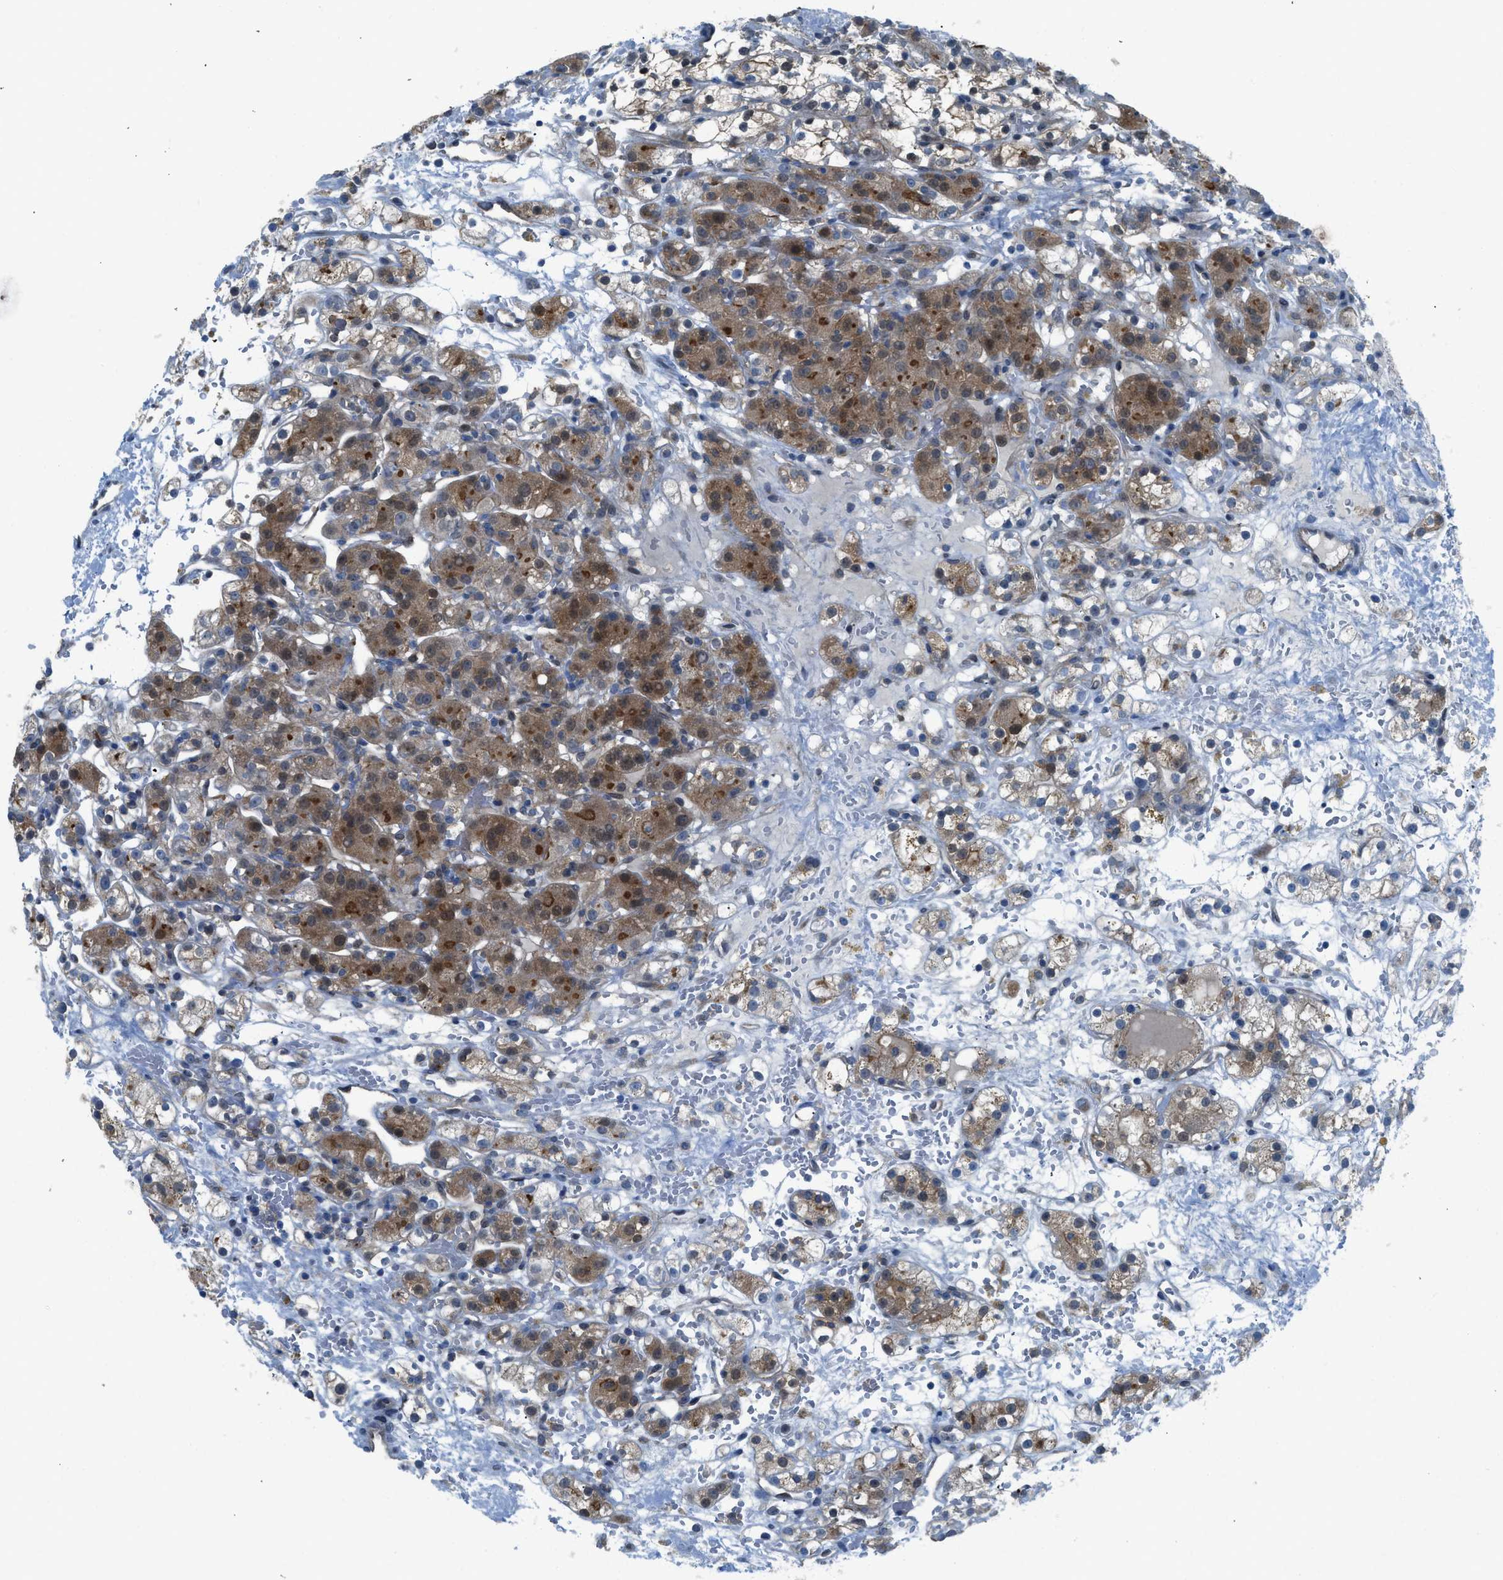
{"staining": {"intensity": "moderate", "quantity": ">75%", "location": "cytoplasmic/membranous,nuclear"}, "tissue": "renal cancer", "cell_type": "Tumor cells", "image_type": "cancer", "snomed": [{"axis": "morphology", "description": "Adenocarcinoma, NOS"}, {"axis": "topography", "description": "Kidney"}], "caption": "Protein staining displays moderate cytoplasmic/membranous and nuclear staining in about >75% of tumor cells in renal cancer.", "gene": "PRKN", "patient": {"sex": "male", "age": 61}}